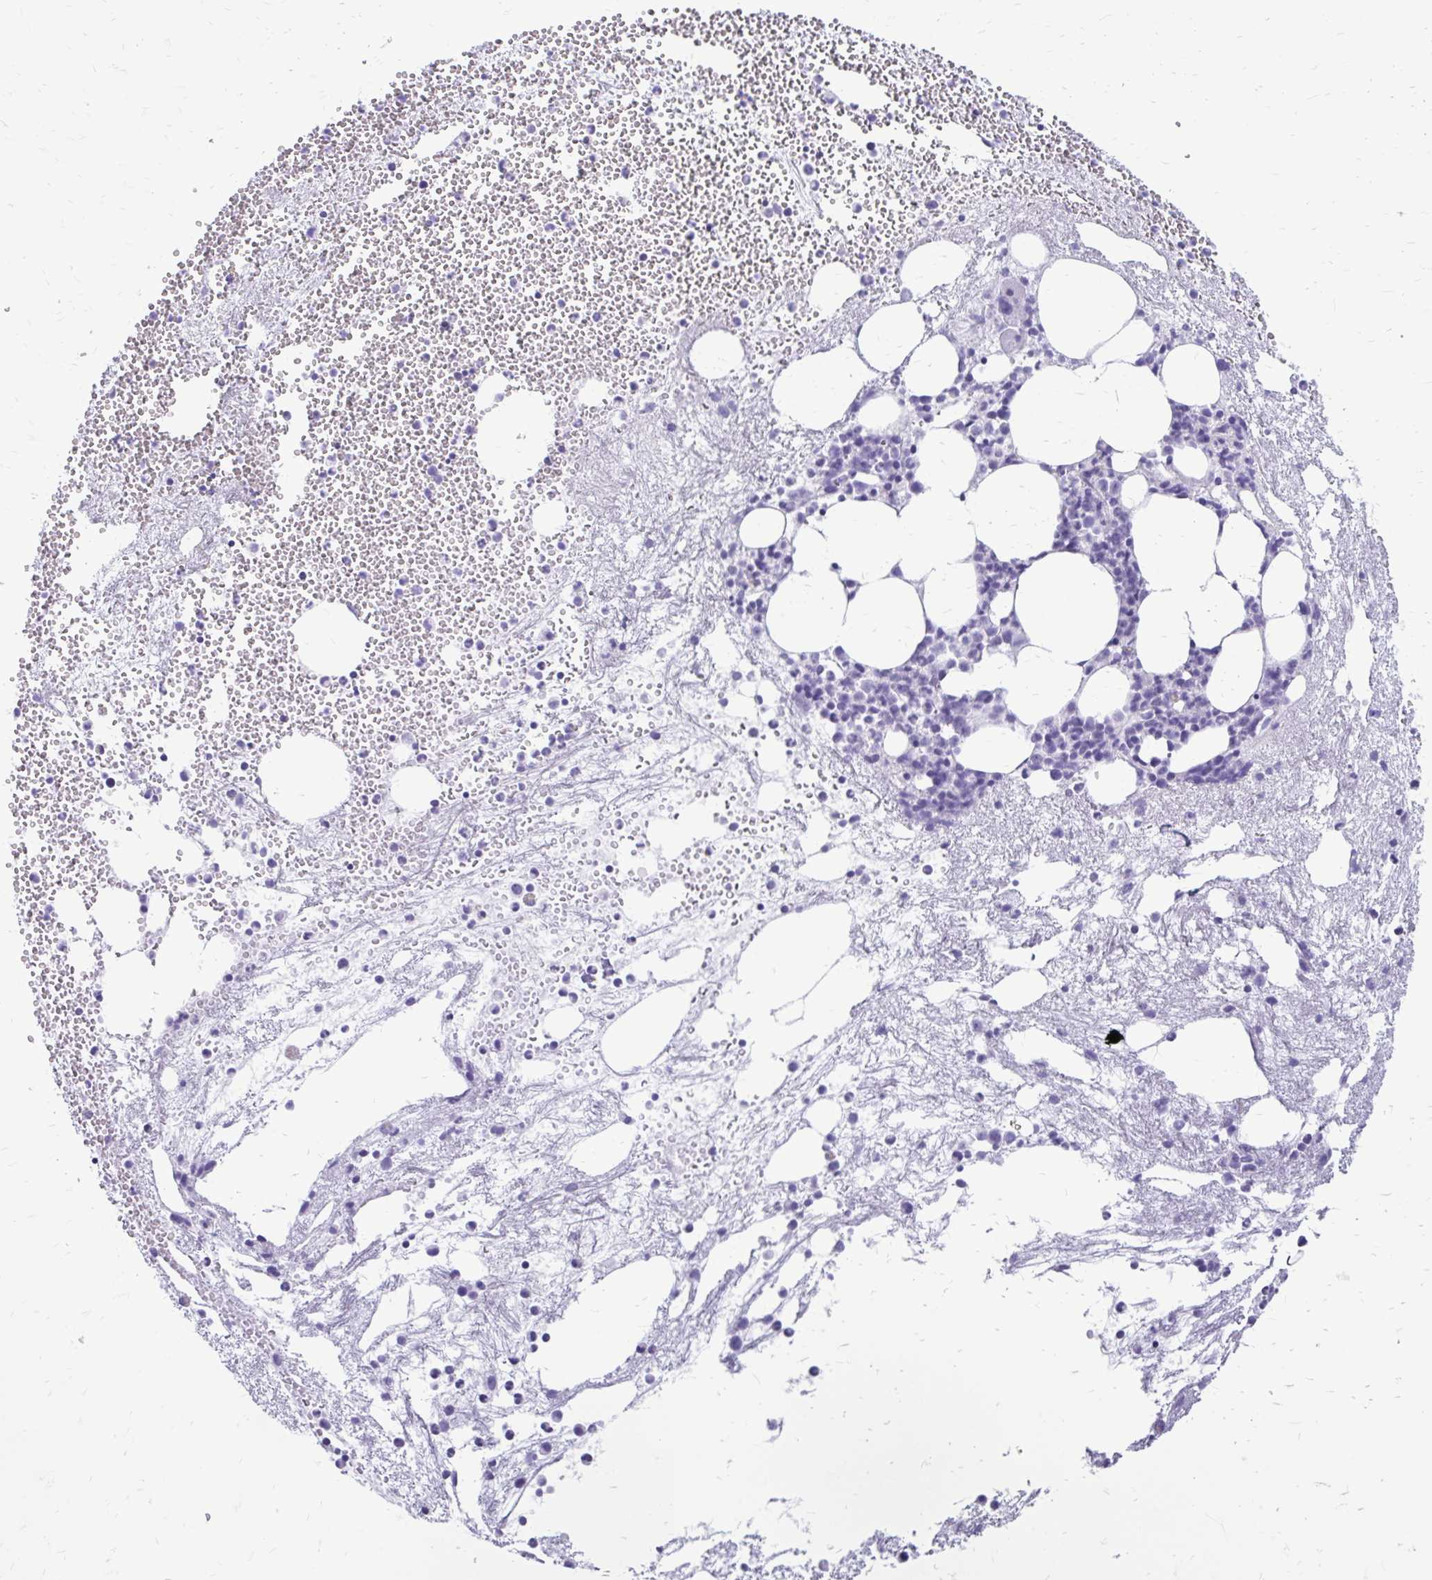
{"staining": {"intensity": "negative", "quantity": "none", "location": "none"}, "tissue": "bone marrow", "cell_type": "Hematopoietic cells", "image_type": "normal", "snomed": [{"axis": "morphology", "description": "Normal tissue, NOS"}, {"axis": "topography", "description": "Bone marrow"}], "caption": "IHC of unremarkable bone marrow reveals no positivity in hematopoietic cells. The staining is performed using DAB brown chromogen with nuclei counter-stained in using hematoxylin.", "gene": "LCN15", "patient": {"sex": "female", "age": 57}}